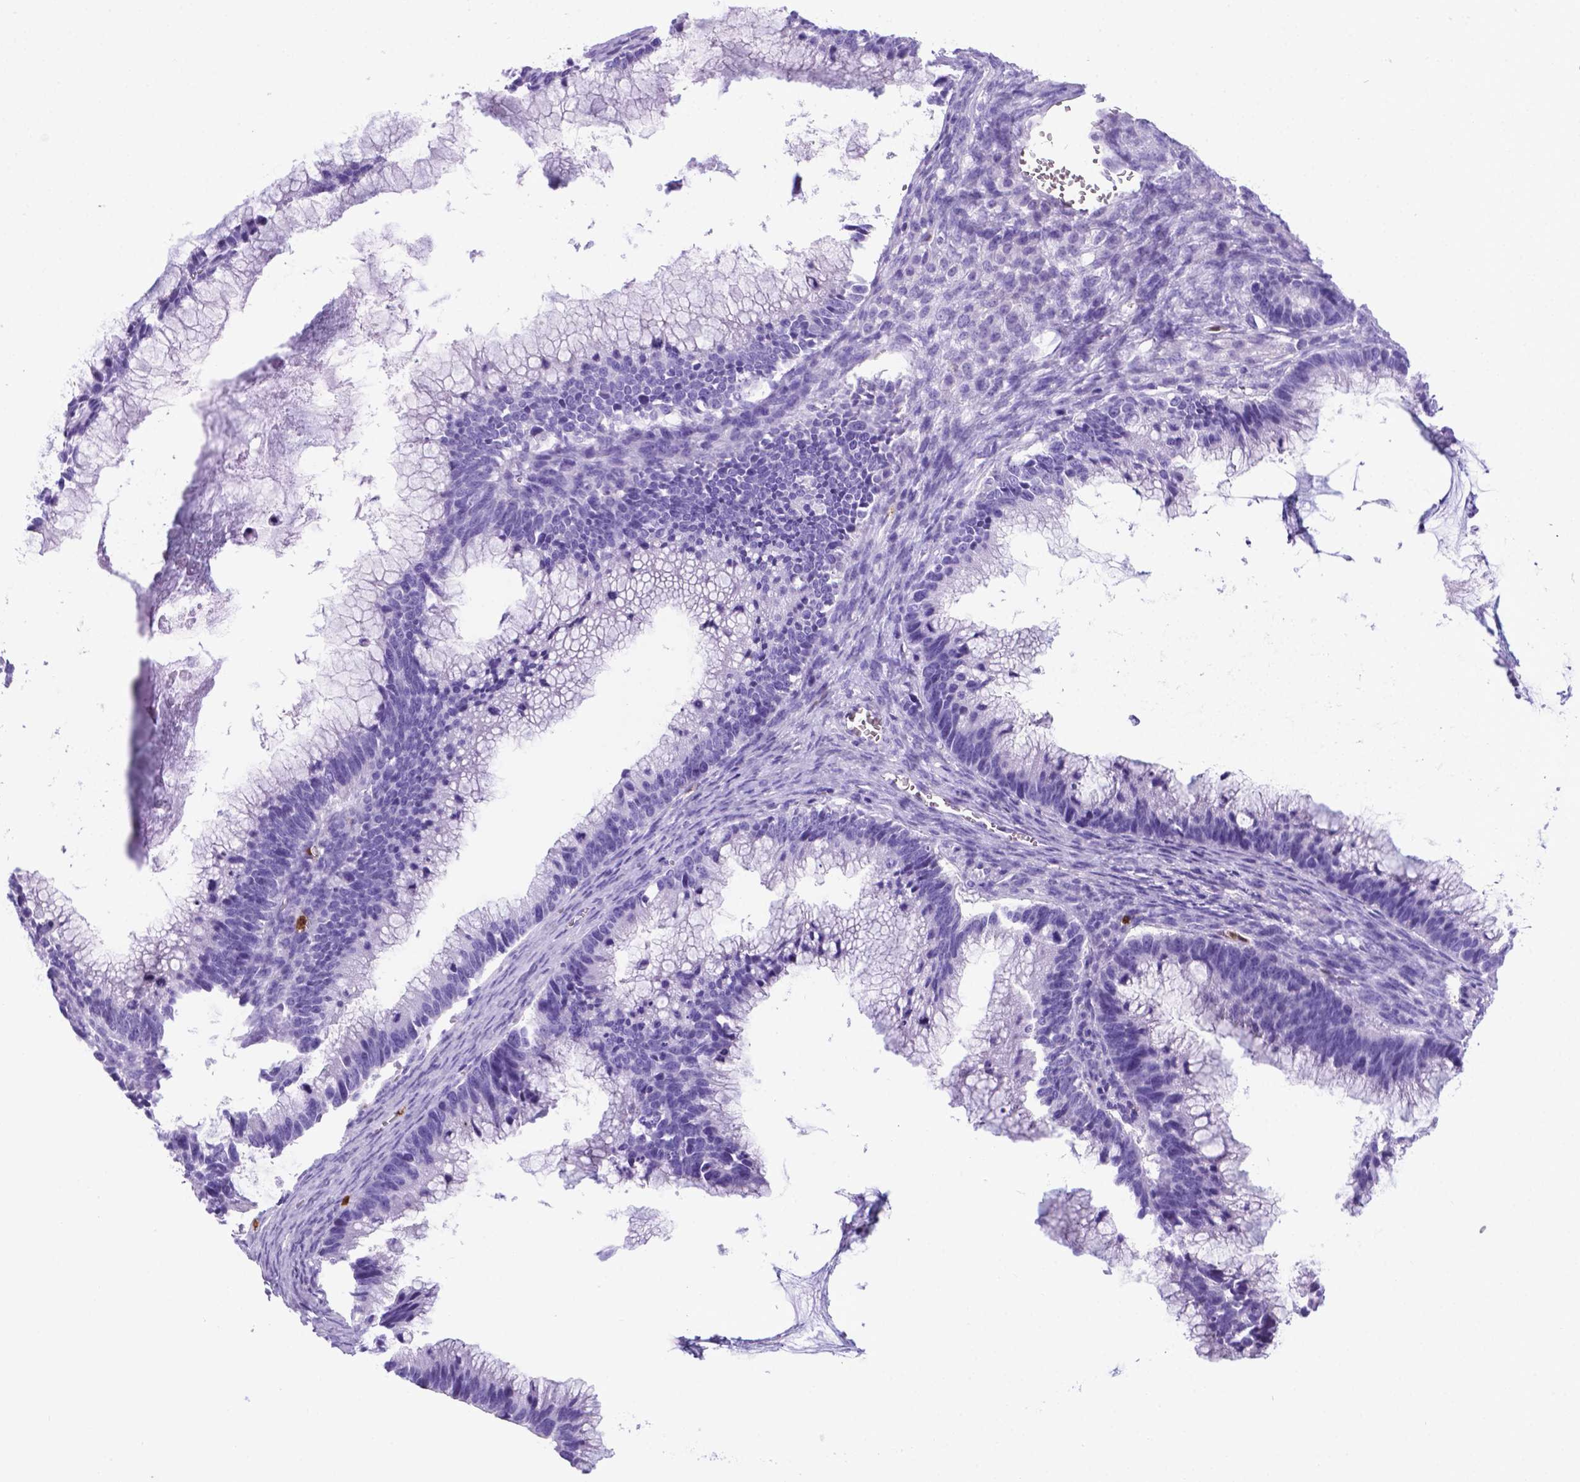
{"staining": {"intensity": "negative", "quantity": "none", "location": "none"}, "tissue": "ovarian cancer", "cell_type": "Tumor cells", "image_type": "cancer", "snomed": [{"axis": "morphology", "description": "Cystadenocarcinoma, mucinous, NOS"}, {"axis": "topography", "description": "Ovary"}], "caption": "Immunohistochemistry (IHC) histopathology image of neoplastic tissue: human ovarian cancer stained with DAB (3,3'-diaminobenzidine) shows no significant protein positivity in tumor cells. (DAB (3,3'-diaminobenzidine) immunohistochemistry, high magnification).", "gene": "LZTR1", "patient": {"sex": "female", "age": 38}}